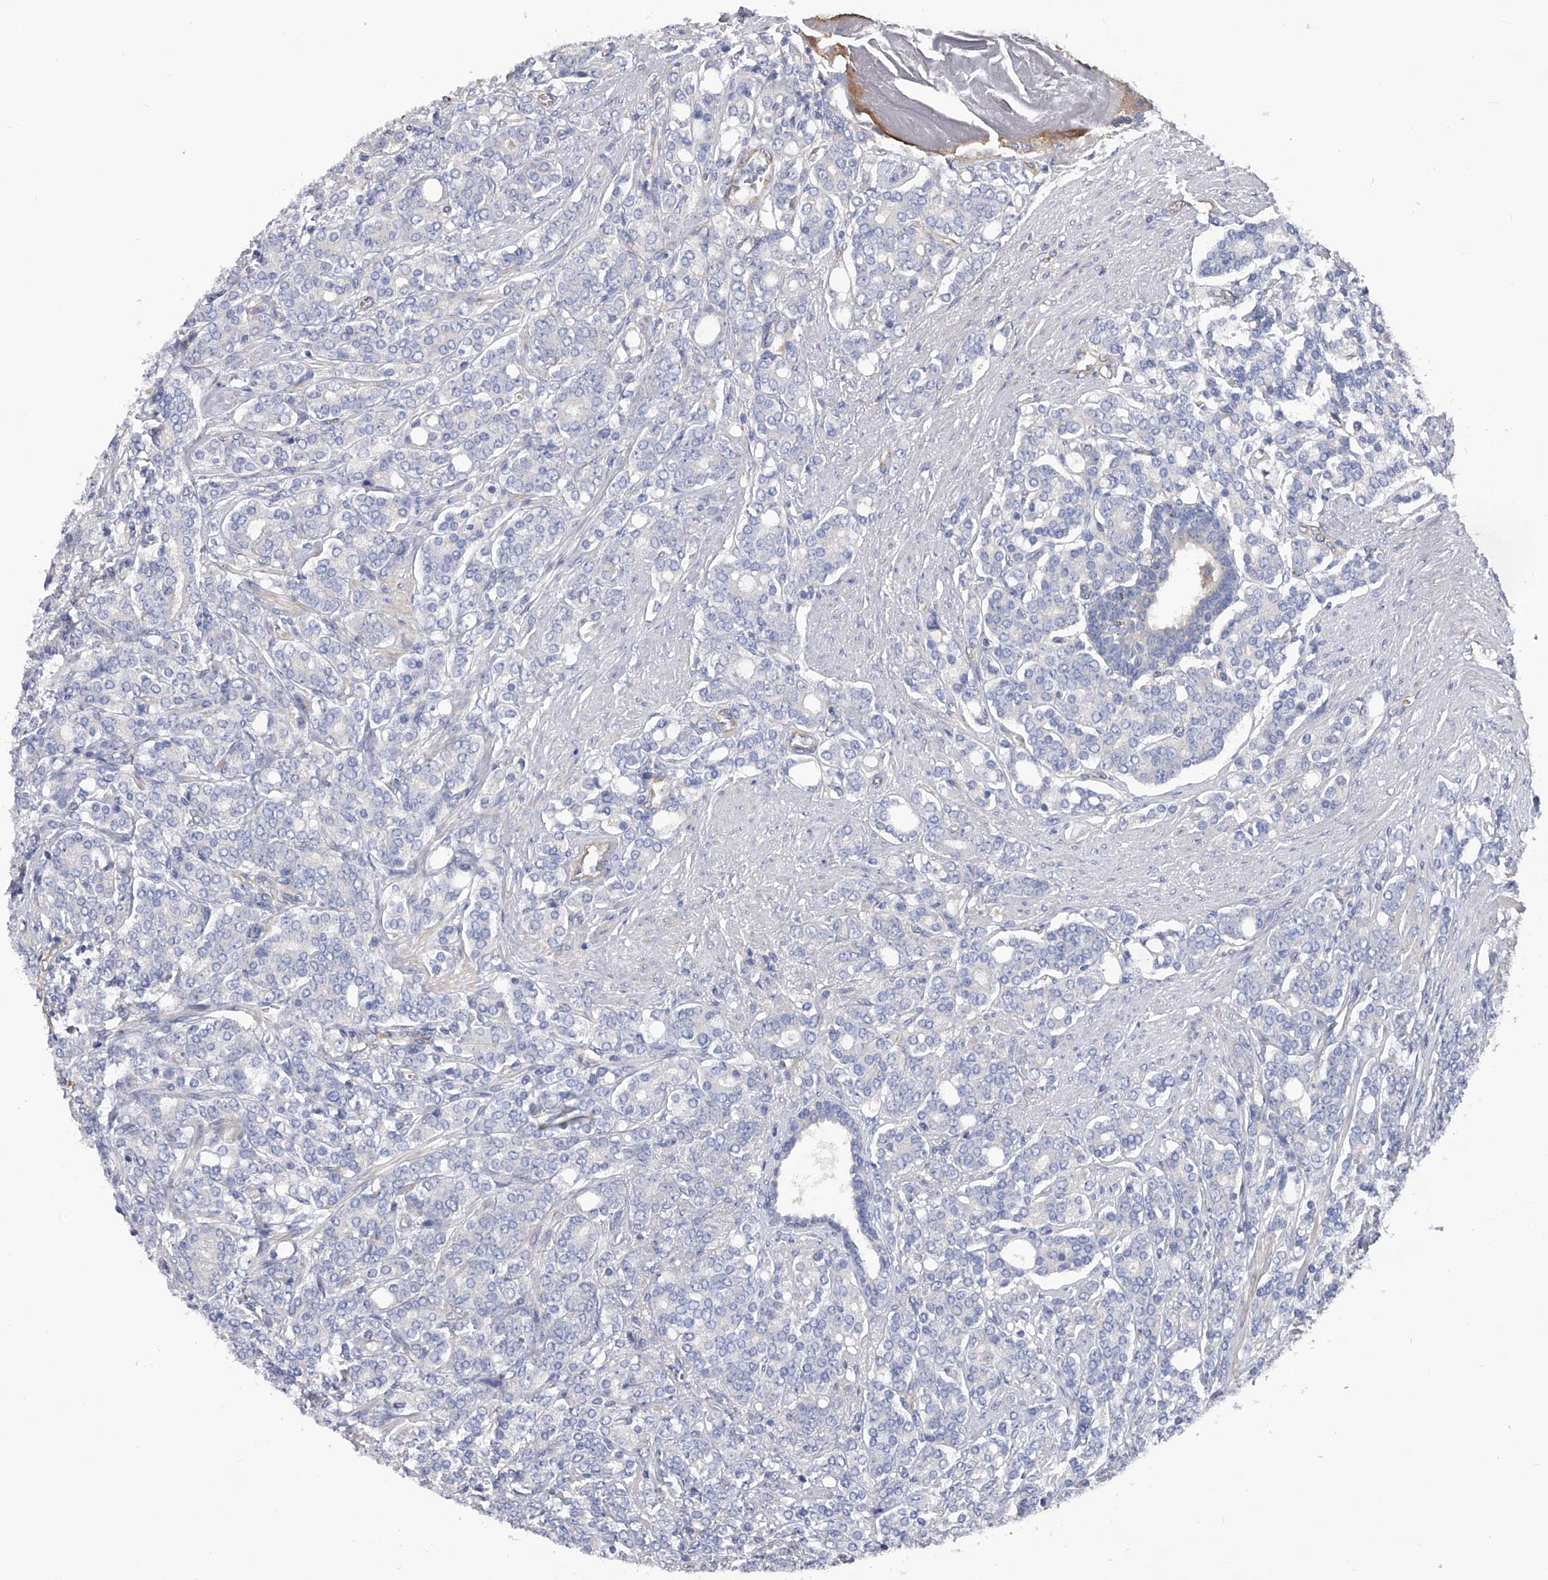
{"staining": {"intensity": "negative", "quantity": "none", "location": "none"}, "tissue": "prostate cancer", "cell_type": "Tumor cells", "image_type": "cancer", "snomed": [{"axis": "morphology", "description": "Adenocarcinoma, High grade"}, {"axis": "topography", "description": "Prostate"}], "caption": "This is an immunohistochemistry (IHC) micrograph of high-grade adenocarcinoma (prostate). There is no staining in tumor cells.", "gene": "RWDD2A", "patient": {"sex": "male", "age": 62}}